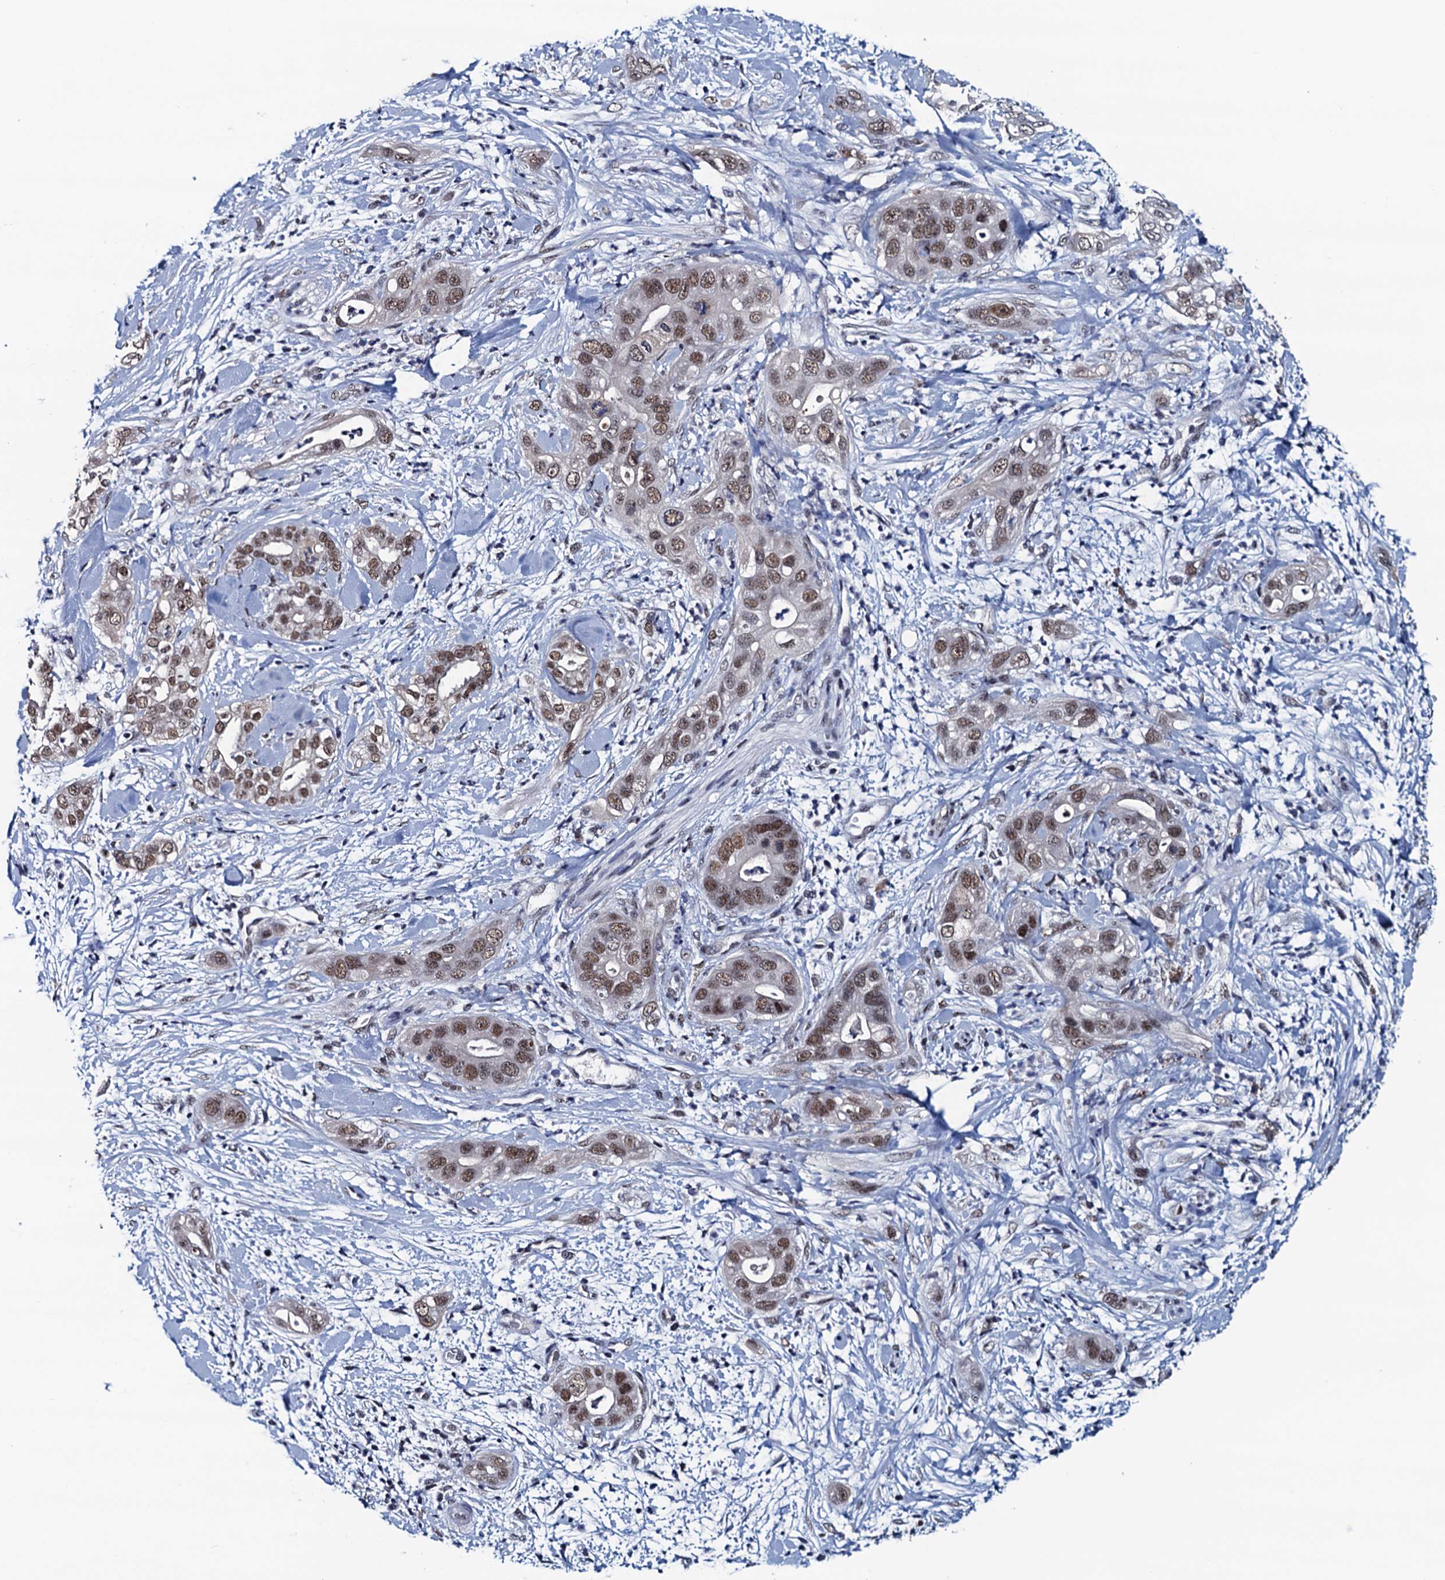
{"staining": {"intensity": "moderate", "quantity": ">75%", "location": "nuclear"}, "tissue": "pancreatic cancer", "cell_type": "Tumor cells", "image_type": "cancer", "snomed": [{"axis": "morphology", "description": "Adenocarcinoma, NOS"}, {"axis": "topography", "description": "Pancreas"}], "caption": "Moderate nuclear protein positivity is identified in about >75% of tumor cells in pancreatic cancer.", "gene": "FNBP4", "patient": {"sex": "female", "age": 78}}